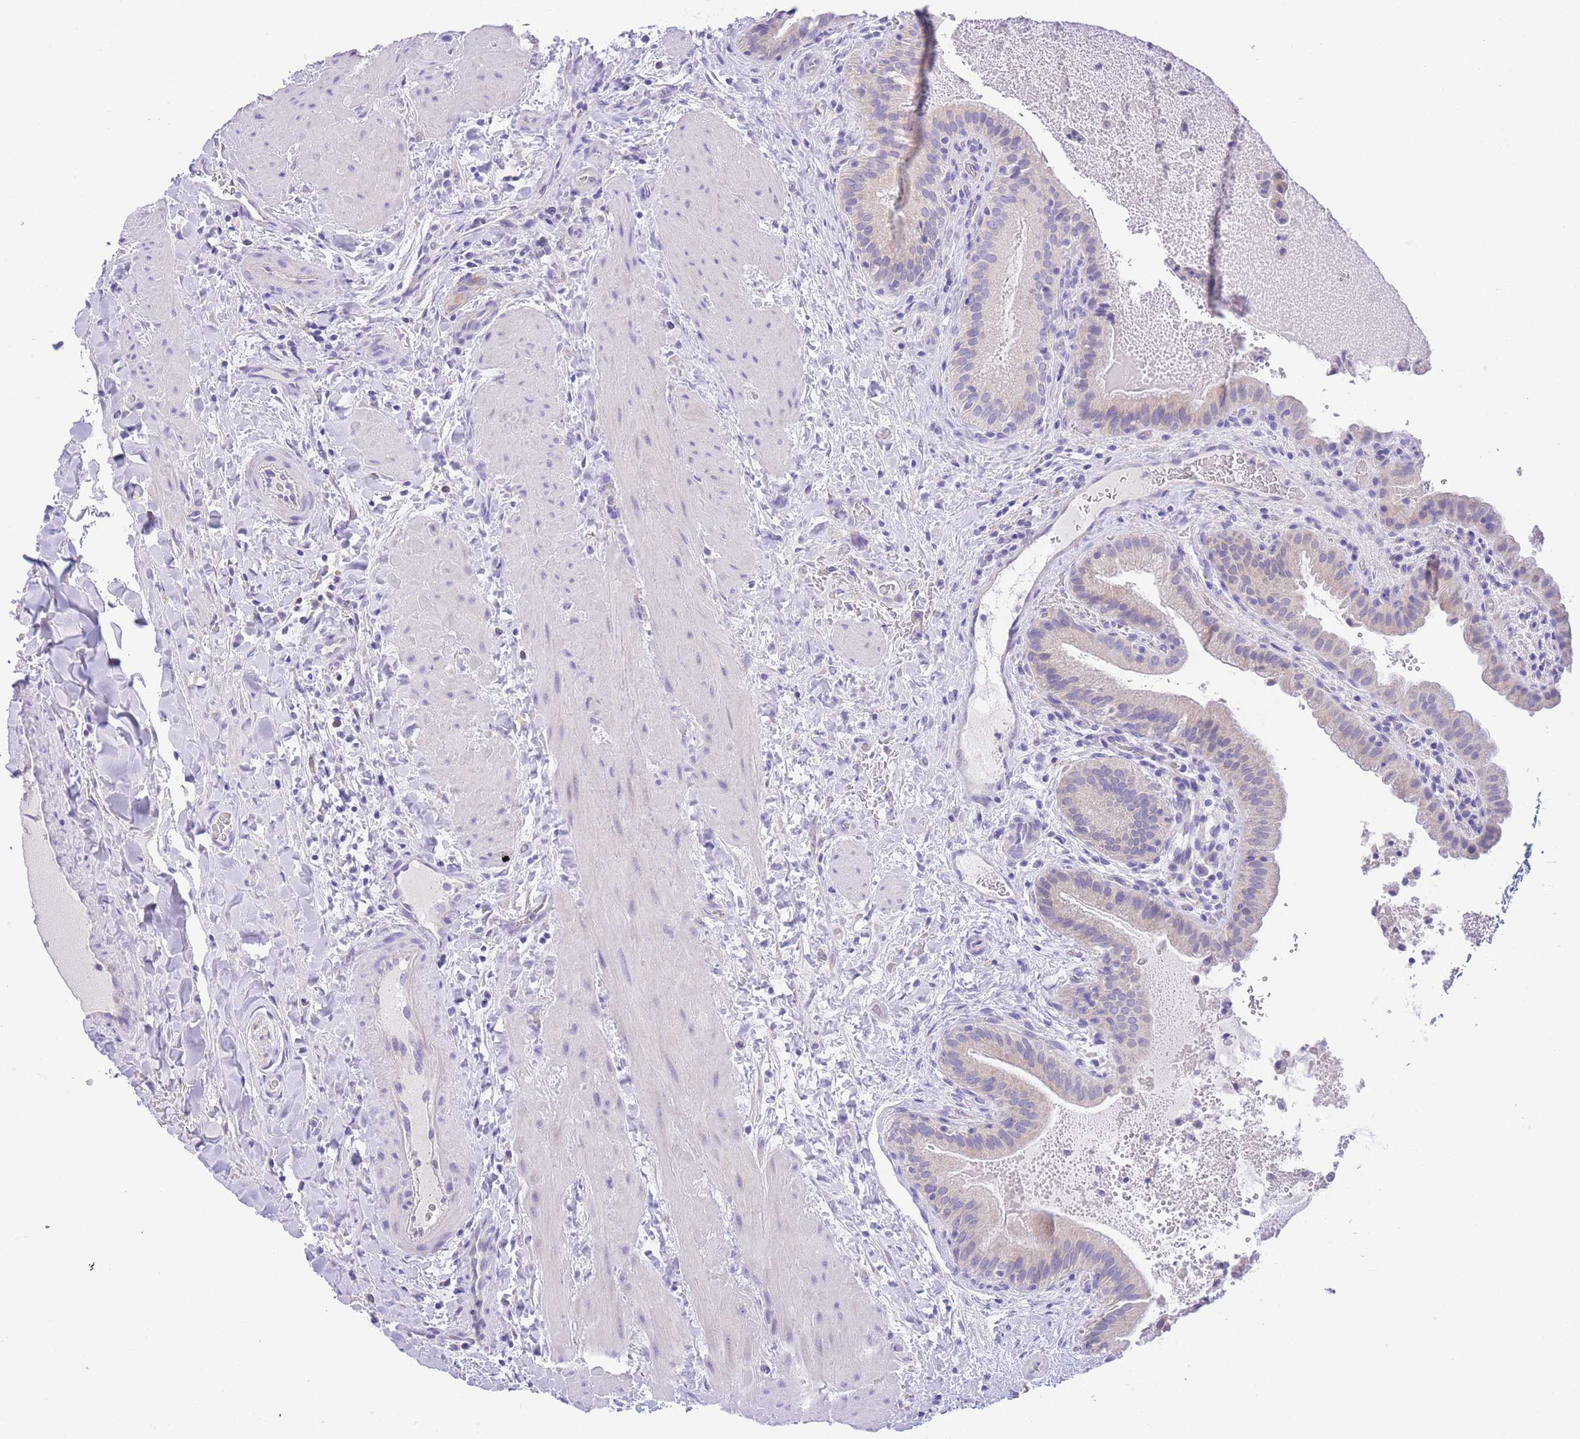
{"staining": {"intensity": "negative", "quantity": "none", "location": "none"}, "tissue": "gallbladder", "cell_type": "Glandular cells", "image_type": "normal", "snomed": [{"axis": "morphology", "description": "Normal tissue, NOS"}, {"axis": "topography", "description": "Gallbladder"}], "caption": "The IHC histopathology image has no significant positivity in glandular cells of gallbladder.", "gene": "PCDHB3", "patient": {"sex": "male", "age": 24}}